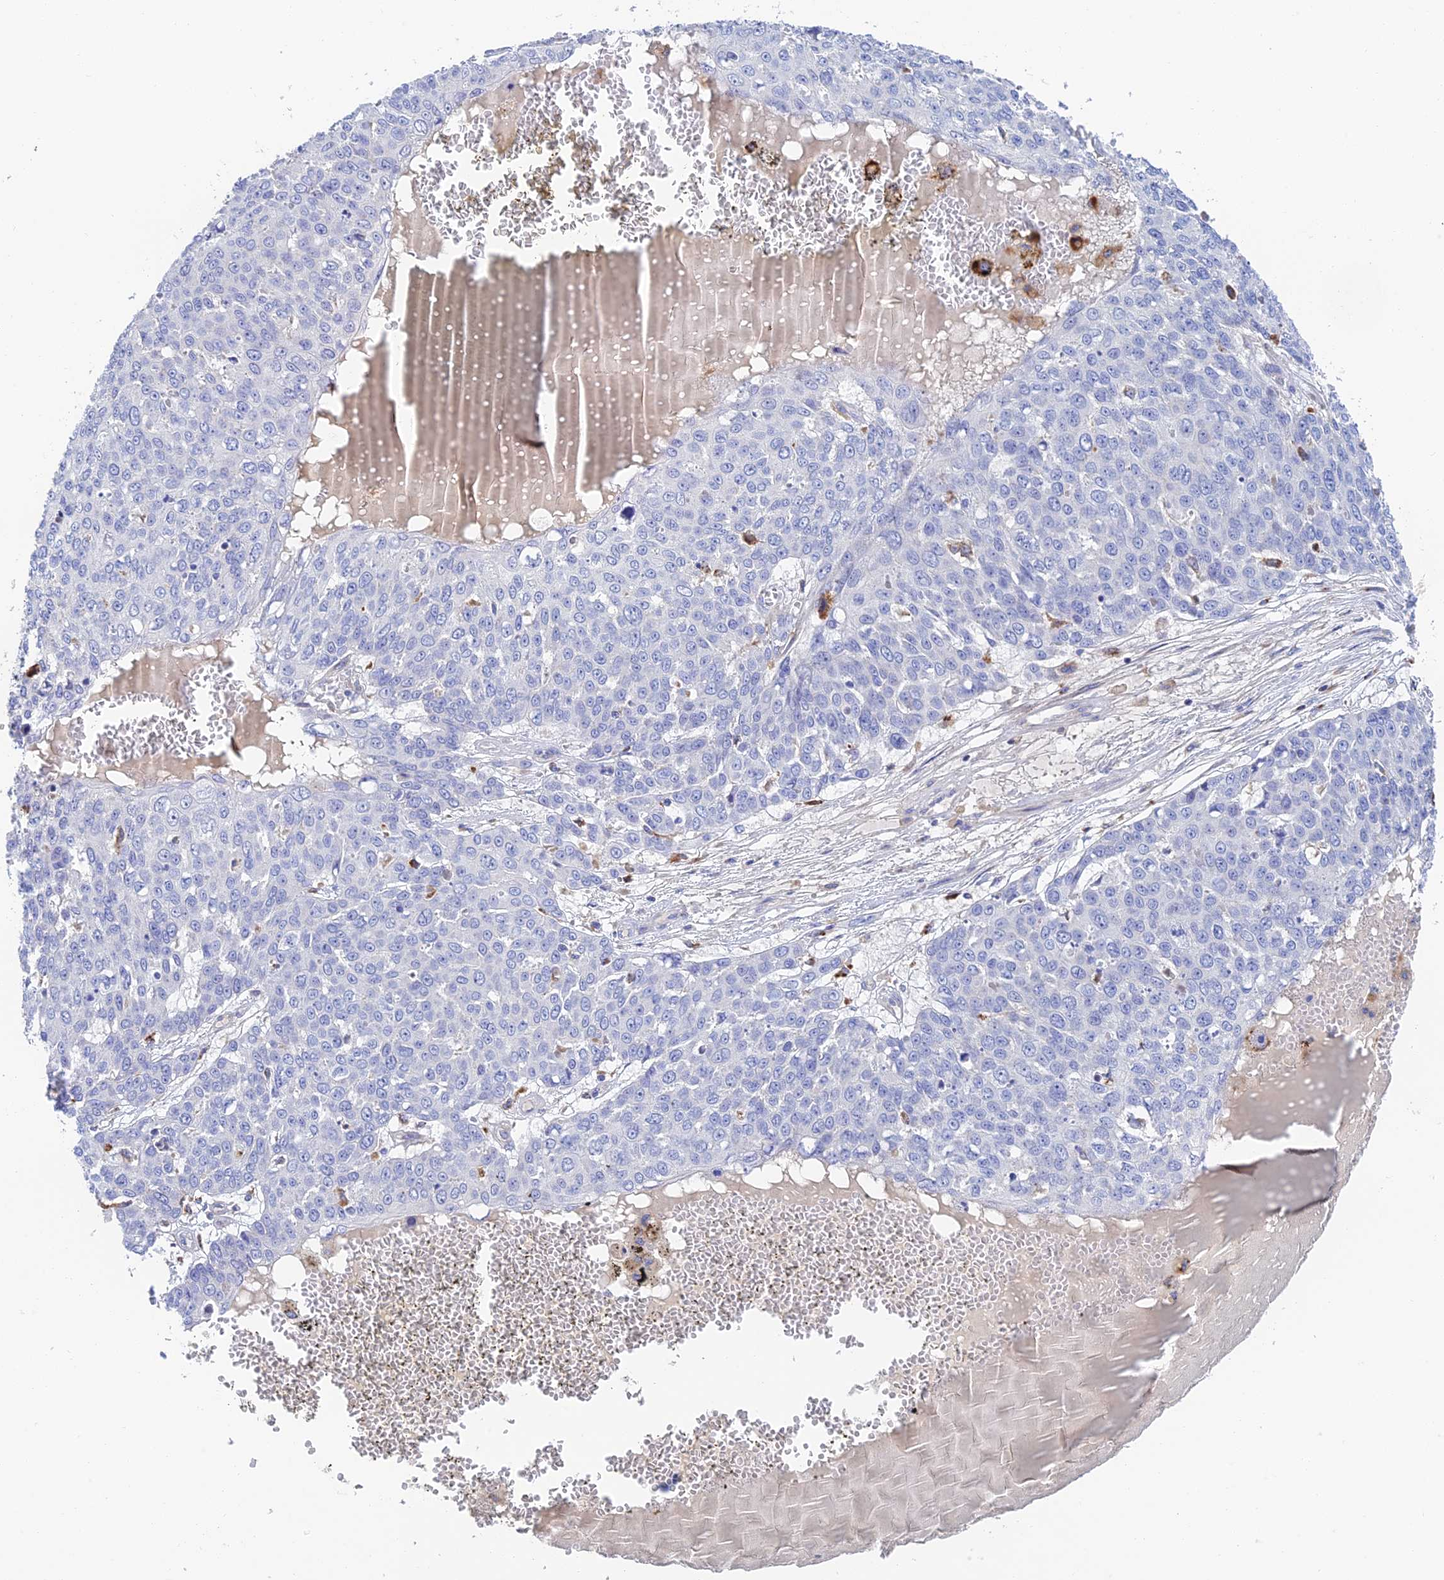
{"staining": {"intensity": "negative", "quantity": "none", "location": "none"}, "tissue": "skin cancer", "cell_type": "Tumor cells", "image_type": "cancer", "snomed": [{"axis": "morphology", "description": "Squamous cell carcinoma, NOS"}, {"axis": "topography", "description": "Skin"}], "caption": "DAB (3,3'-diaminobenzidine) immunohistochemical staining of human skin cancer (squamous cell carcinoma) shows no significant expression in tumor cells.", "gene": "RPGRIP1L", "patient": {"sex": "male", "age": 71}}